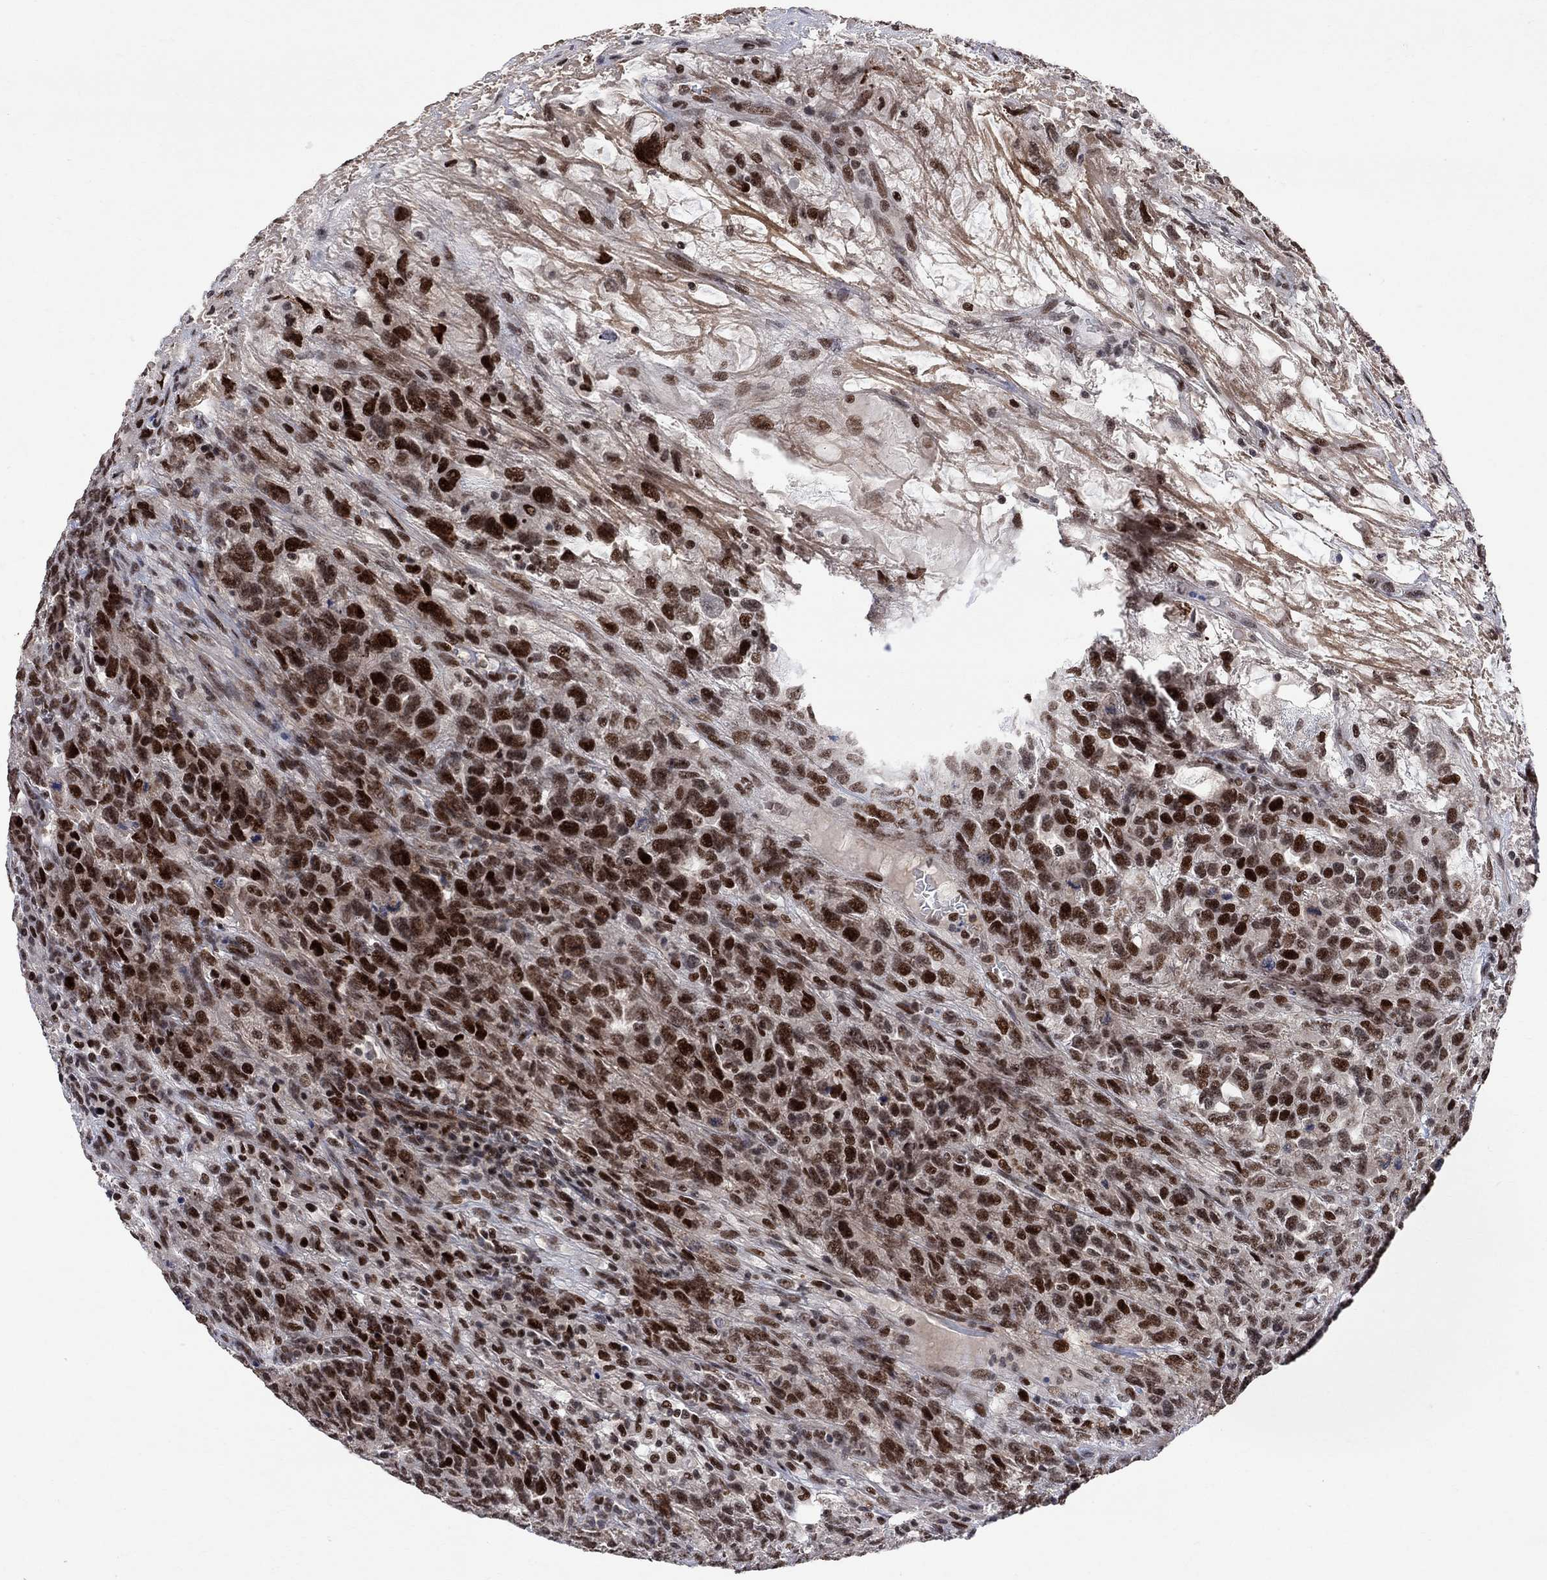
{"staining": {"intensity": "moderate", "quantity": ">75%", "location": "nuclear"}, "tissue": "testis cancer", "cell_type": "Tumor cells", "image_type": "cancer", "snomed": [{"axis": "morphology", "description": "Seminoma, NOS"}, {"axis": "topography", "description": "Testis"}], "caption": "A histopathology image showing moderate nuclear staining in approximately >75% of tumor cells in seminoma (testis), as visualized by brown immunohistochemical staining.", "gene": "E4F1", "patient": {"sex": "male", "age": 52}}